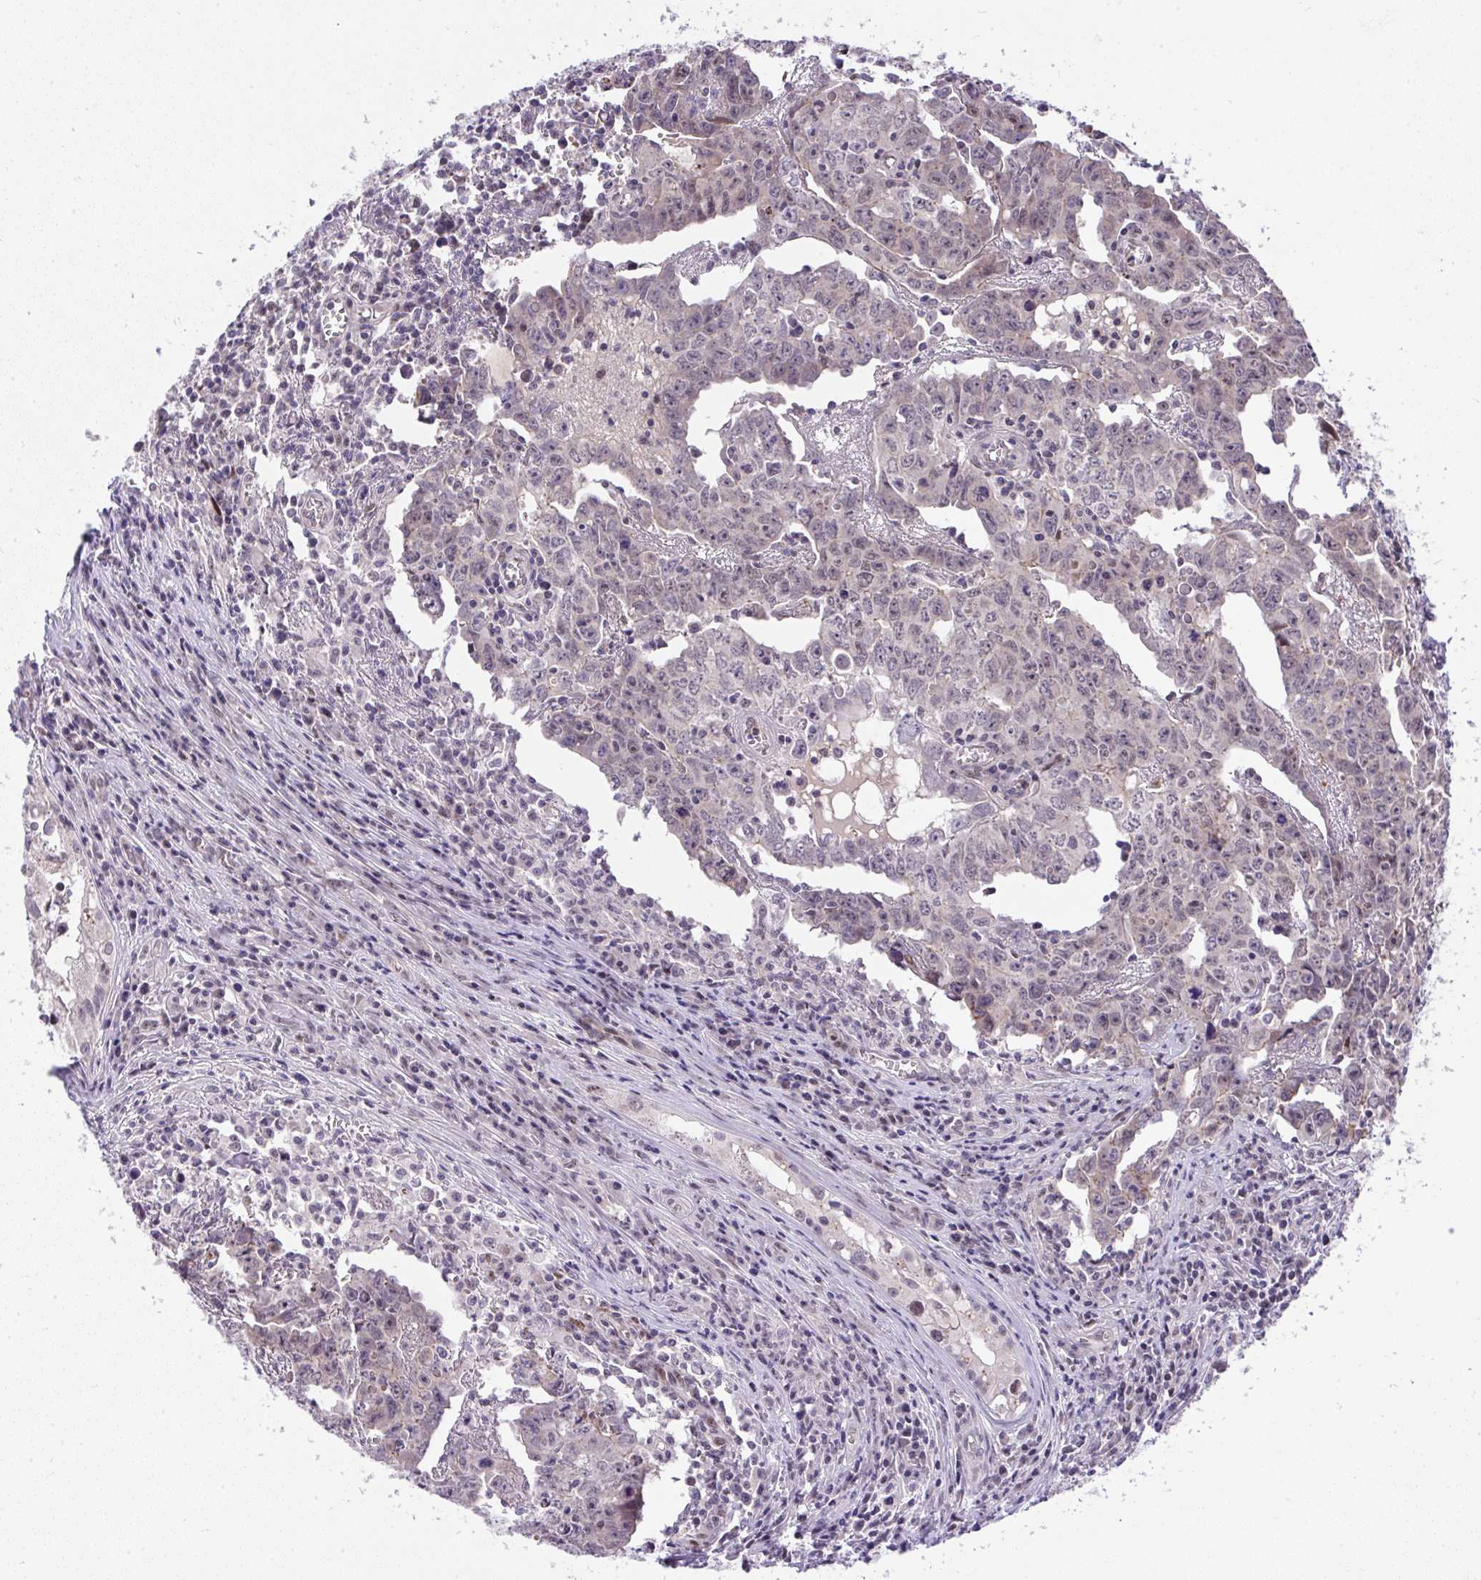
{"staining": {"intensity": "weak", "quantity": "<25%", "location": "cytoplasmic/membranous"}, "tissue": "testis cancer", "cell_type": "Tumor cells", "image_type": "cancer", "snomed": [{"axis": "morphology", "description": "Carcinoma, Embryonal, NOS"}, {"axis": "topography", "description": "Testis"}], "caption": "The image displays no staining of tumor cells in testis cancer.", "gene": "CHIA", "patient": {"sex": "male", "age": 22}}